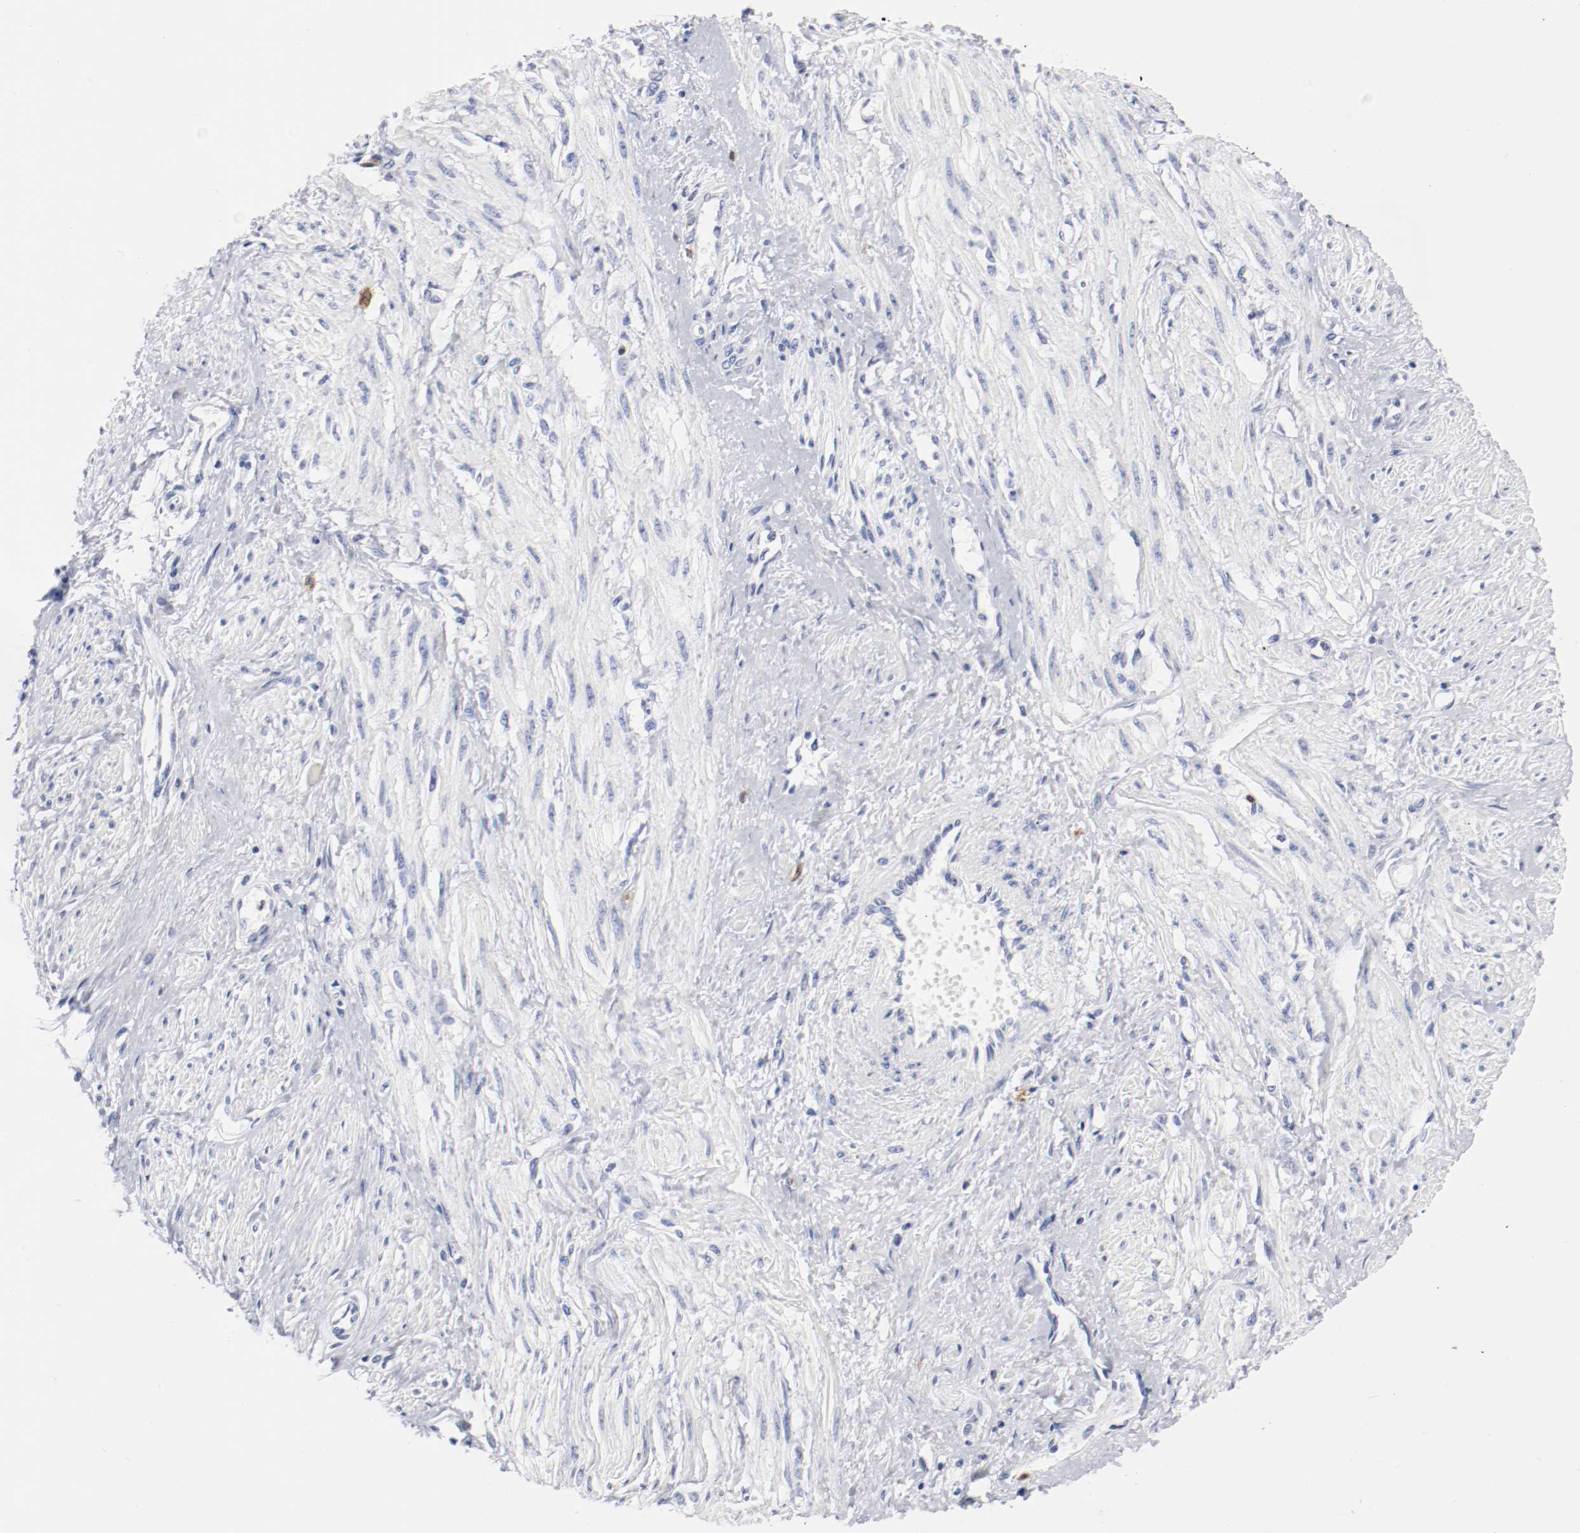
{"staining": {"intensity": "negative", "quantity": "none", "location": "none"}, "tissue": "smooth muscle", "cell_type": "Smooth muscle cells", "image_type": "normal", "snomed": [{"axis": "morphology", "description": "Normal tissue, NOS"}, {"axis": "topography", "description": "Smooth muscle"}, {"axis": "topography", "description": "Uterus"}], "caption": "The immunohistochemistry (IHC) histopathology image has no significant positivity in smooth muscle cells of smooth muscle.", "gene": "ITGAX", "patient": {"sex": "female", "age": 39}}